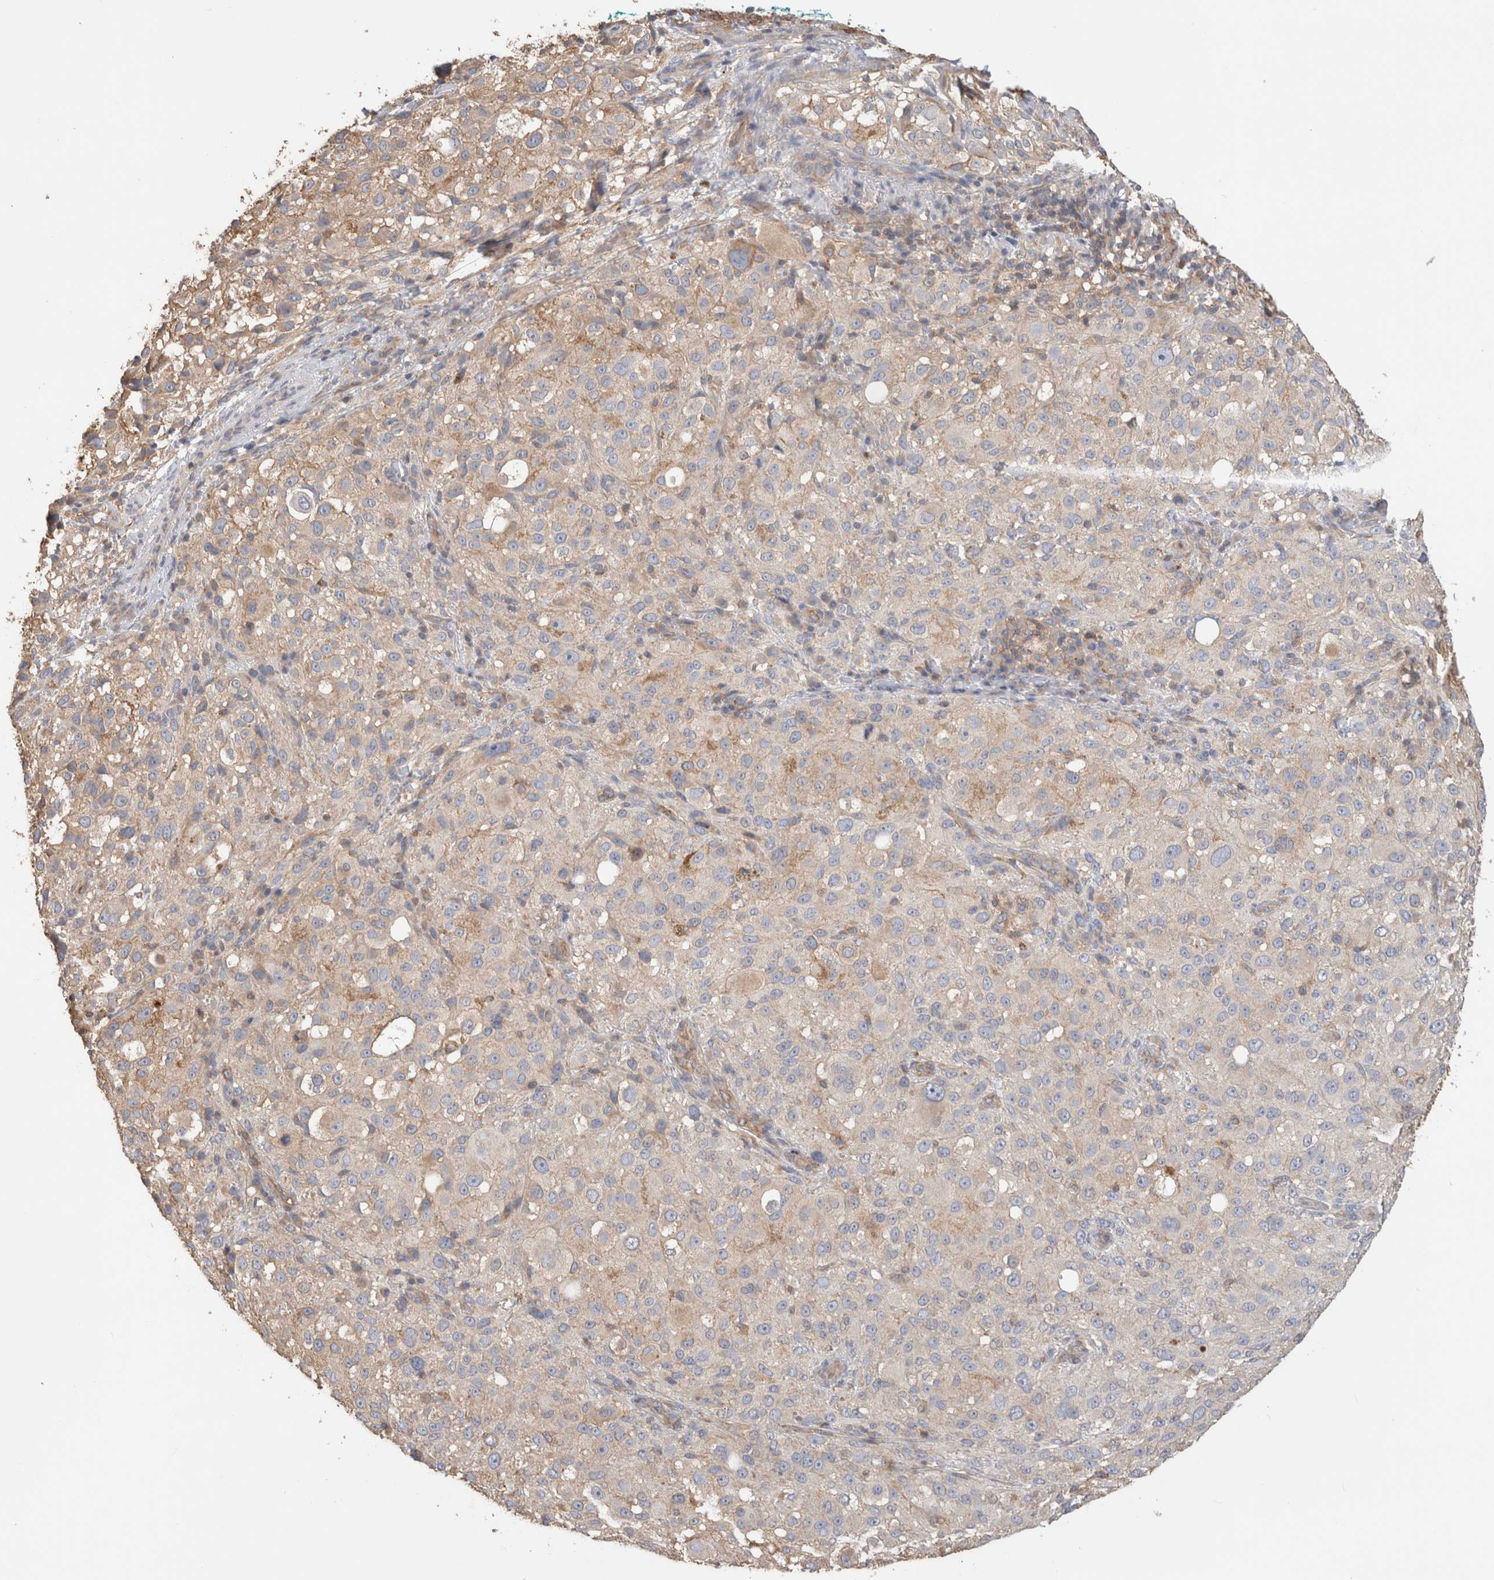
{"staining": {"intensity": "weak", "quantity": "<25%", "location": "cytoplasmic/membranous"}, "tissue": "melanoma", "cell_type": "Tumor cells", "image_type": "cancer", "snomed": [{"axis": "morphology", "description": "Necrosis, NOS"}, {"axis": "morphology", "description": "Malignant melanoma, NOS"}, {"axis": "topography", "description": "Skin"}], "caption": "Micrograph shows no significant protein staining in tumor cells of melanoma.", "gene": "CFAP418", "patient": {"sex": "female", "age": 87}}